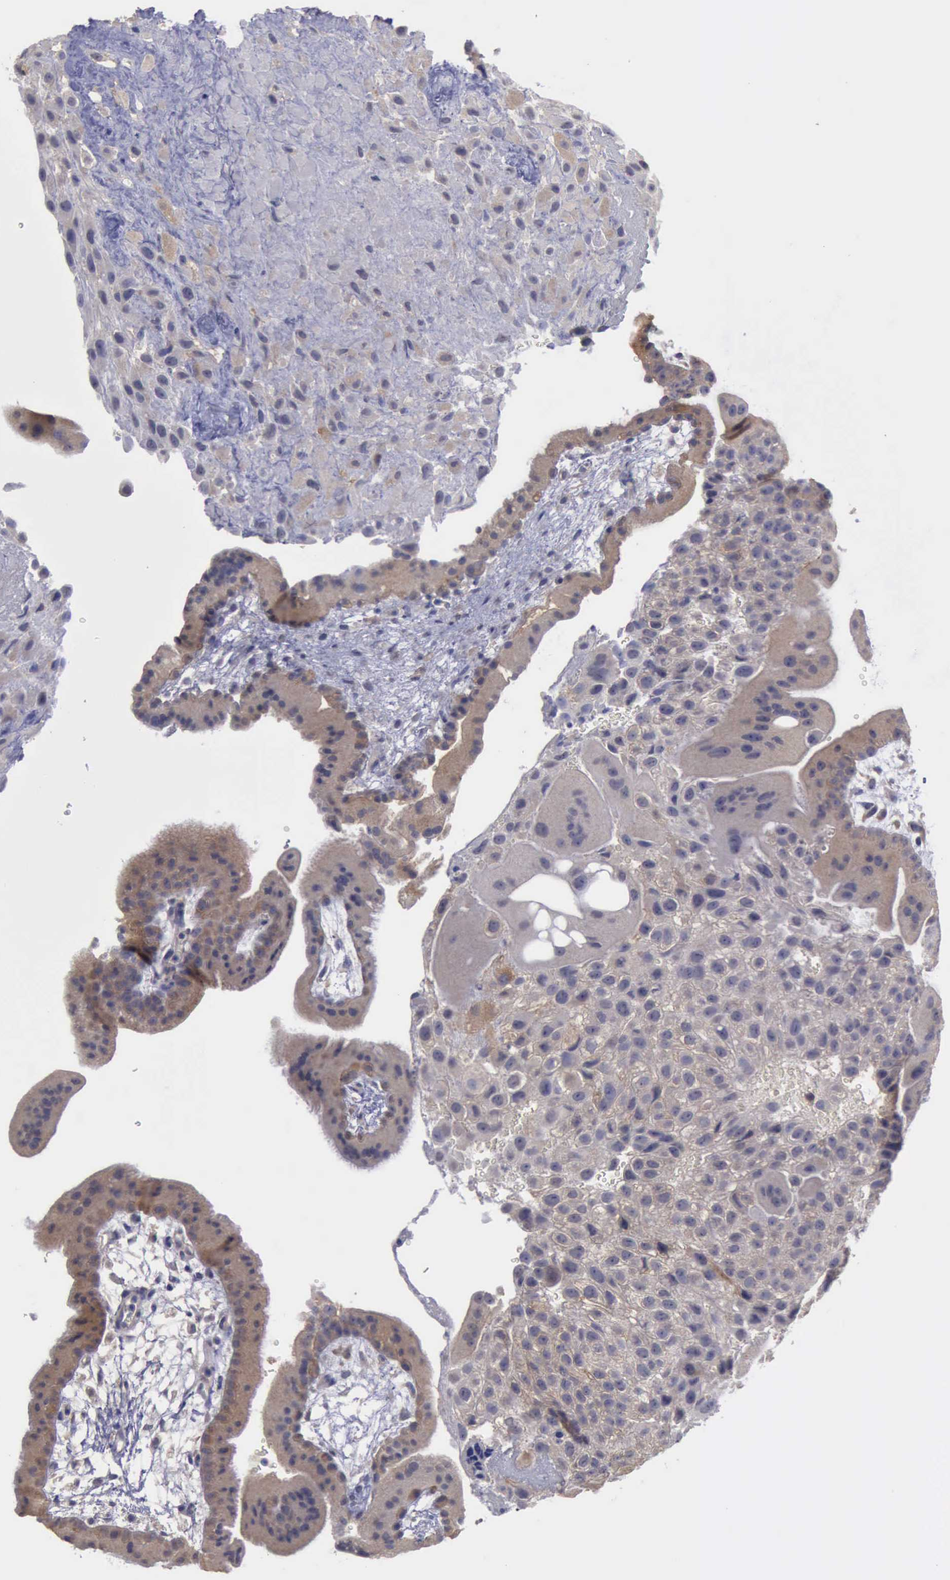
{"staining": {"intensity": "moderate", "quantity": "25%-75%", "location": "cytoplasmic/membranous"}, "tissue": "placenta", "cell_type": "Decidual cells", "image_type": "normal", "snomed": [{"axis": "morphology", "description": "Normal tissue, NOS"}, {"axis": "topography", "description": "Placenta"}], "caption": "A medium amount of moderate cytoplasmic/membranous positivity is identified in about 25%-75% of decidual cells in benign placenta.", "gene": "PHKA1", "patient": {"sex": "female", "age": 19}}